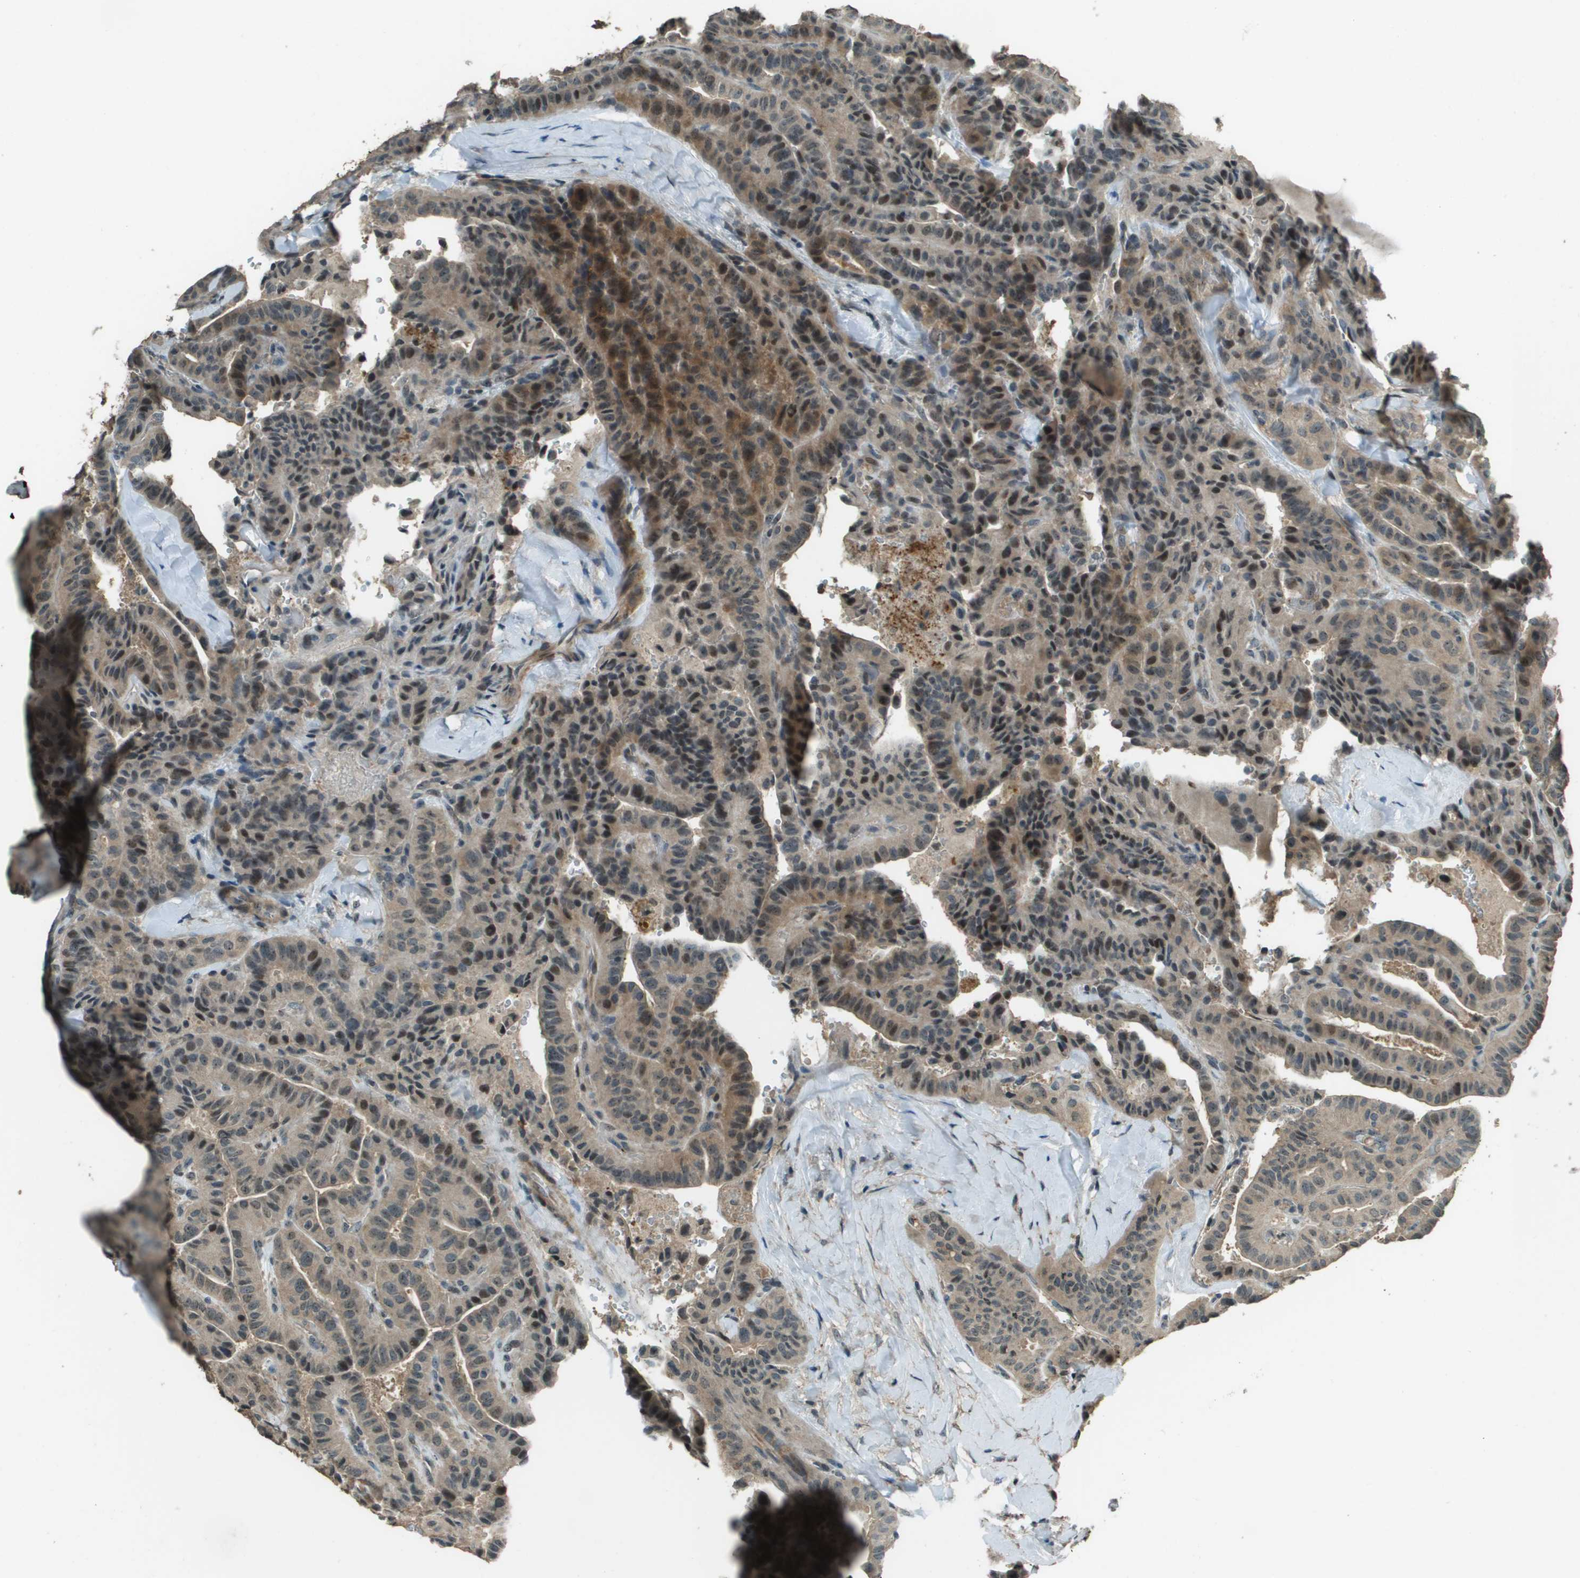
{"staining": {"intensity": "moderate", "quantity": ">75%", "location": "cytoplasmic/membranous"}, "tissue": "thyroid cancer", "cell_type": "Tumor cells", "image_type": "cancer", "snomed": [{"axis": "morphology", "description": "Papillary adenocarcinoma, NOS"}, {"axis": "topography", "description": "Thyroid gland"}], "caption": "Moderate cytoplasmic/membranous expression is appreciated in approximately >75% of tumor cells in thyroid cancer.", "gene": "SDC3", "patient": {"sex": "male", "age": 77}}